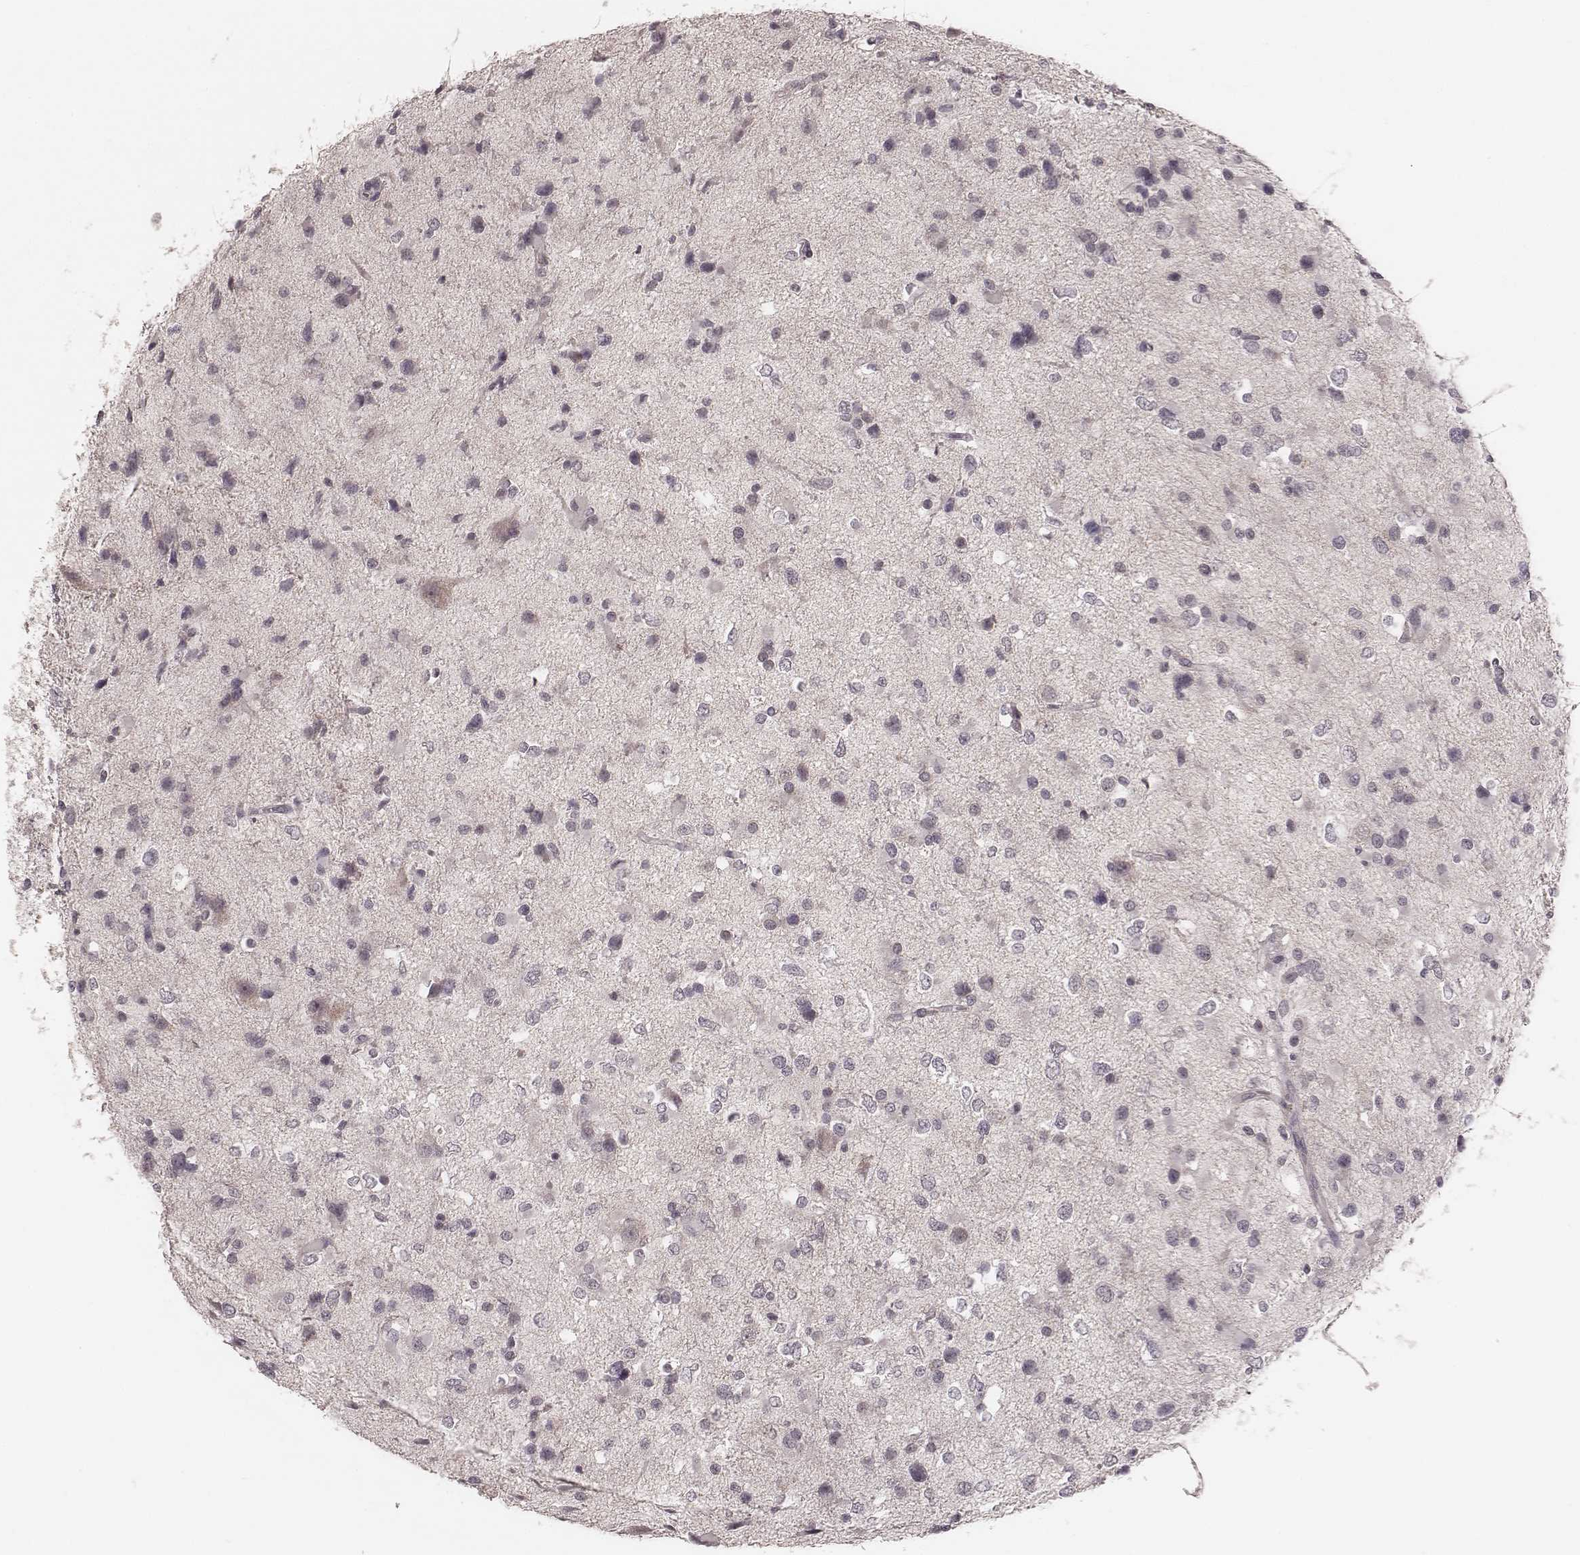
{"staining": {"intensity": "negative", "quantity": "none", "location": "none"}, "tissue": "glioma", "cell_type": "Tumor cells", "image_type": "cancer", "snomed": [{"axis": "morphology", "description": "Glioma, malignant, Low grade"}, {"axis": "topography", "description": "Brain"}], "caption": "IHC of malignant glioma (low-grade) shows no staining in tumor cells.", "gene": "LY6K", "patient": {"sex": "female", "age": 32}}